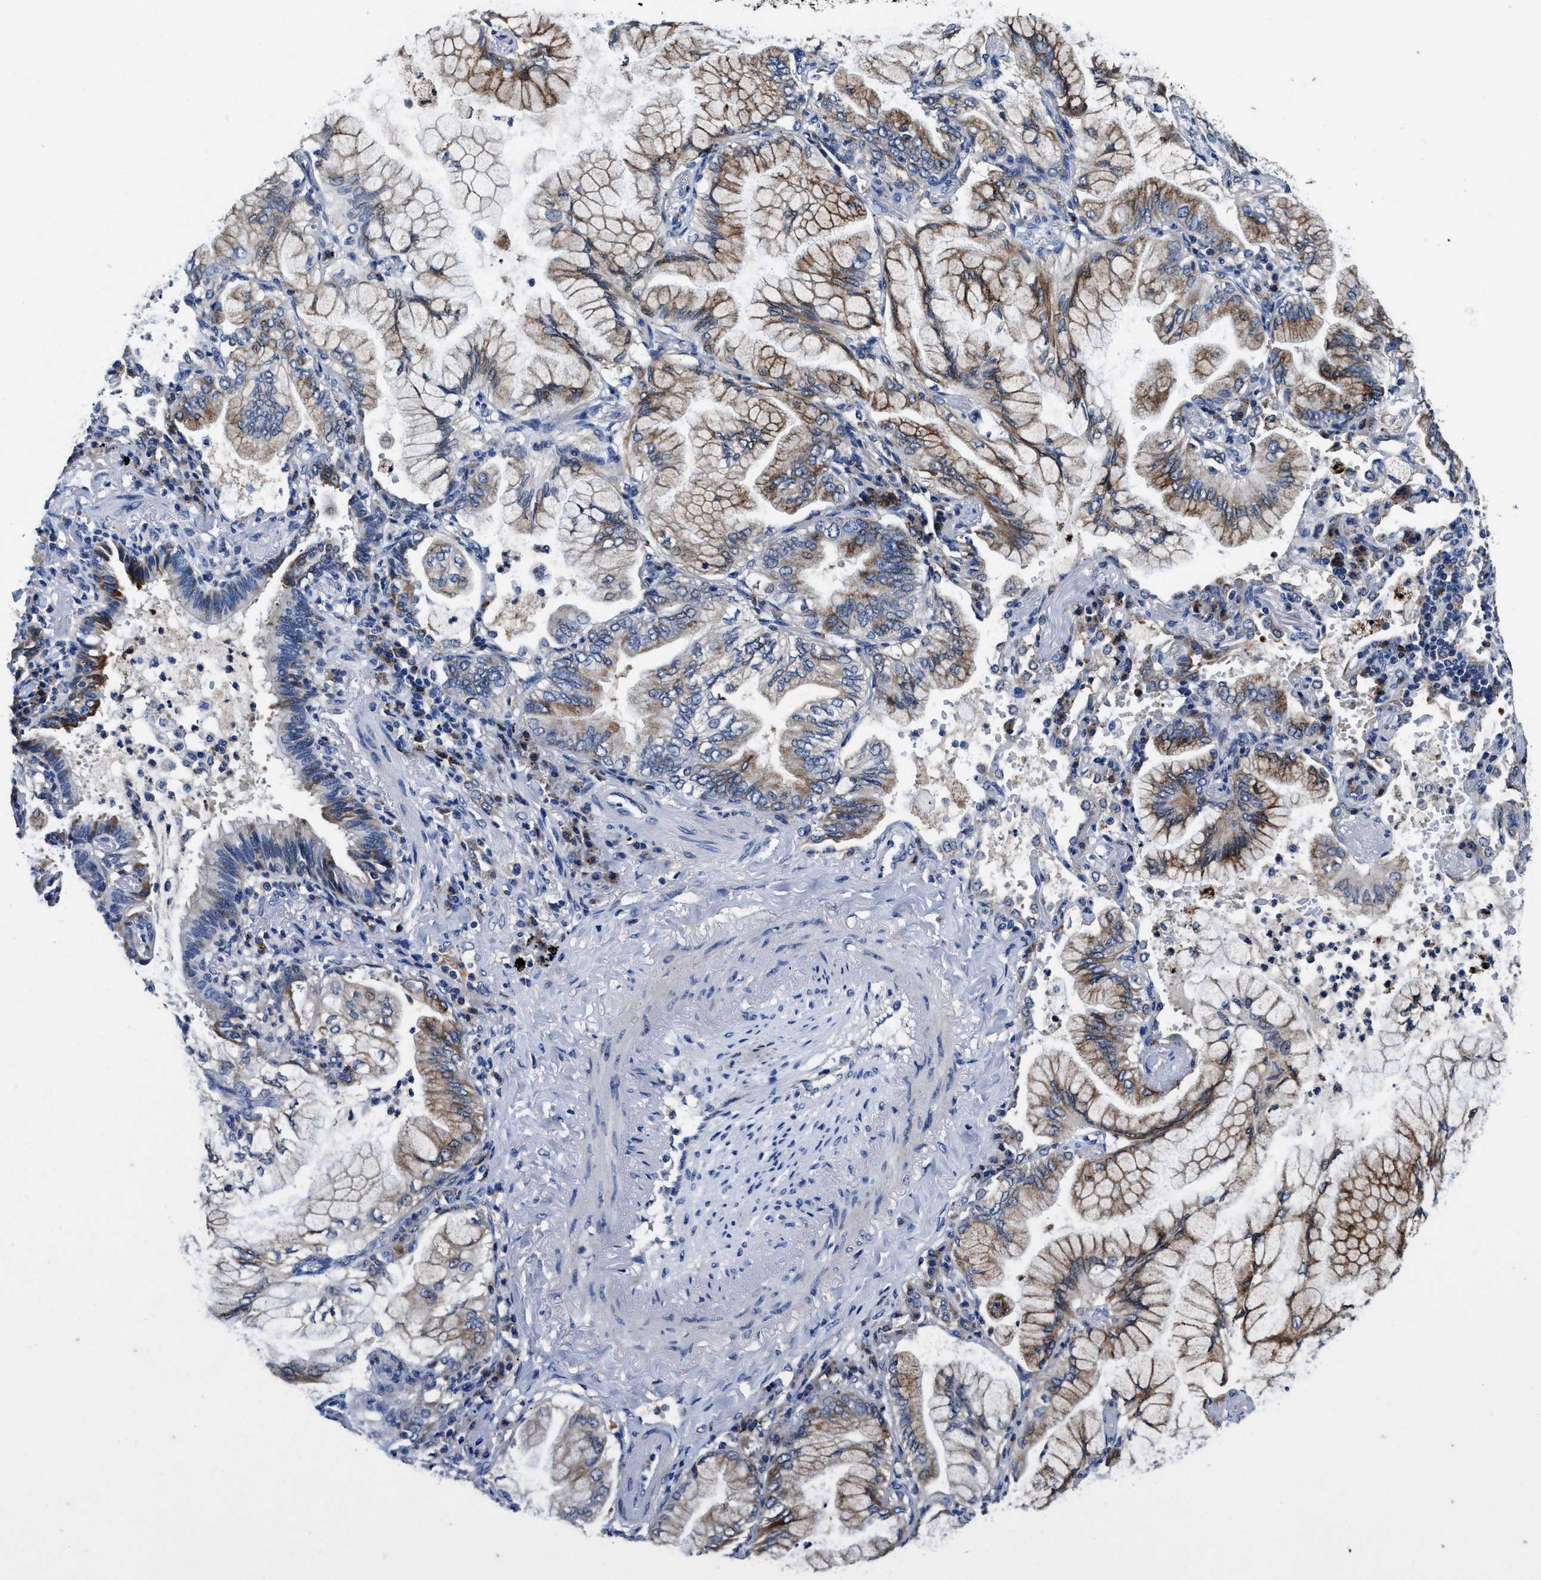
{"staining": {"intensity": "moderate", "quantity": "25%-75%", "location": "cytoplasmic/membranous"}, "tissue": "lung cancer", "cell_type": "Tumor cells", "image_type": "cancer", "snomed": [{"axis": "morphology", "description": "Adenocarcinoma, NOS"}, {"axis": "topography", "description": "Lung"}], "caption": "This is a micrograph of immunohistochemistry staining of lung cancer, which shows moderate positivity in the cytoplasmic/membranous of tumor cells.", "gene": "UBR4", "patient": {"sex": "female", "age": 70}}